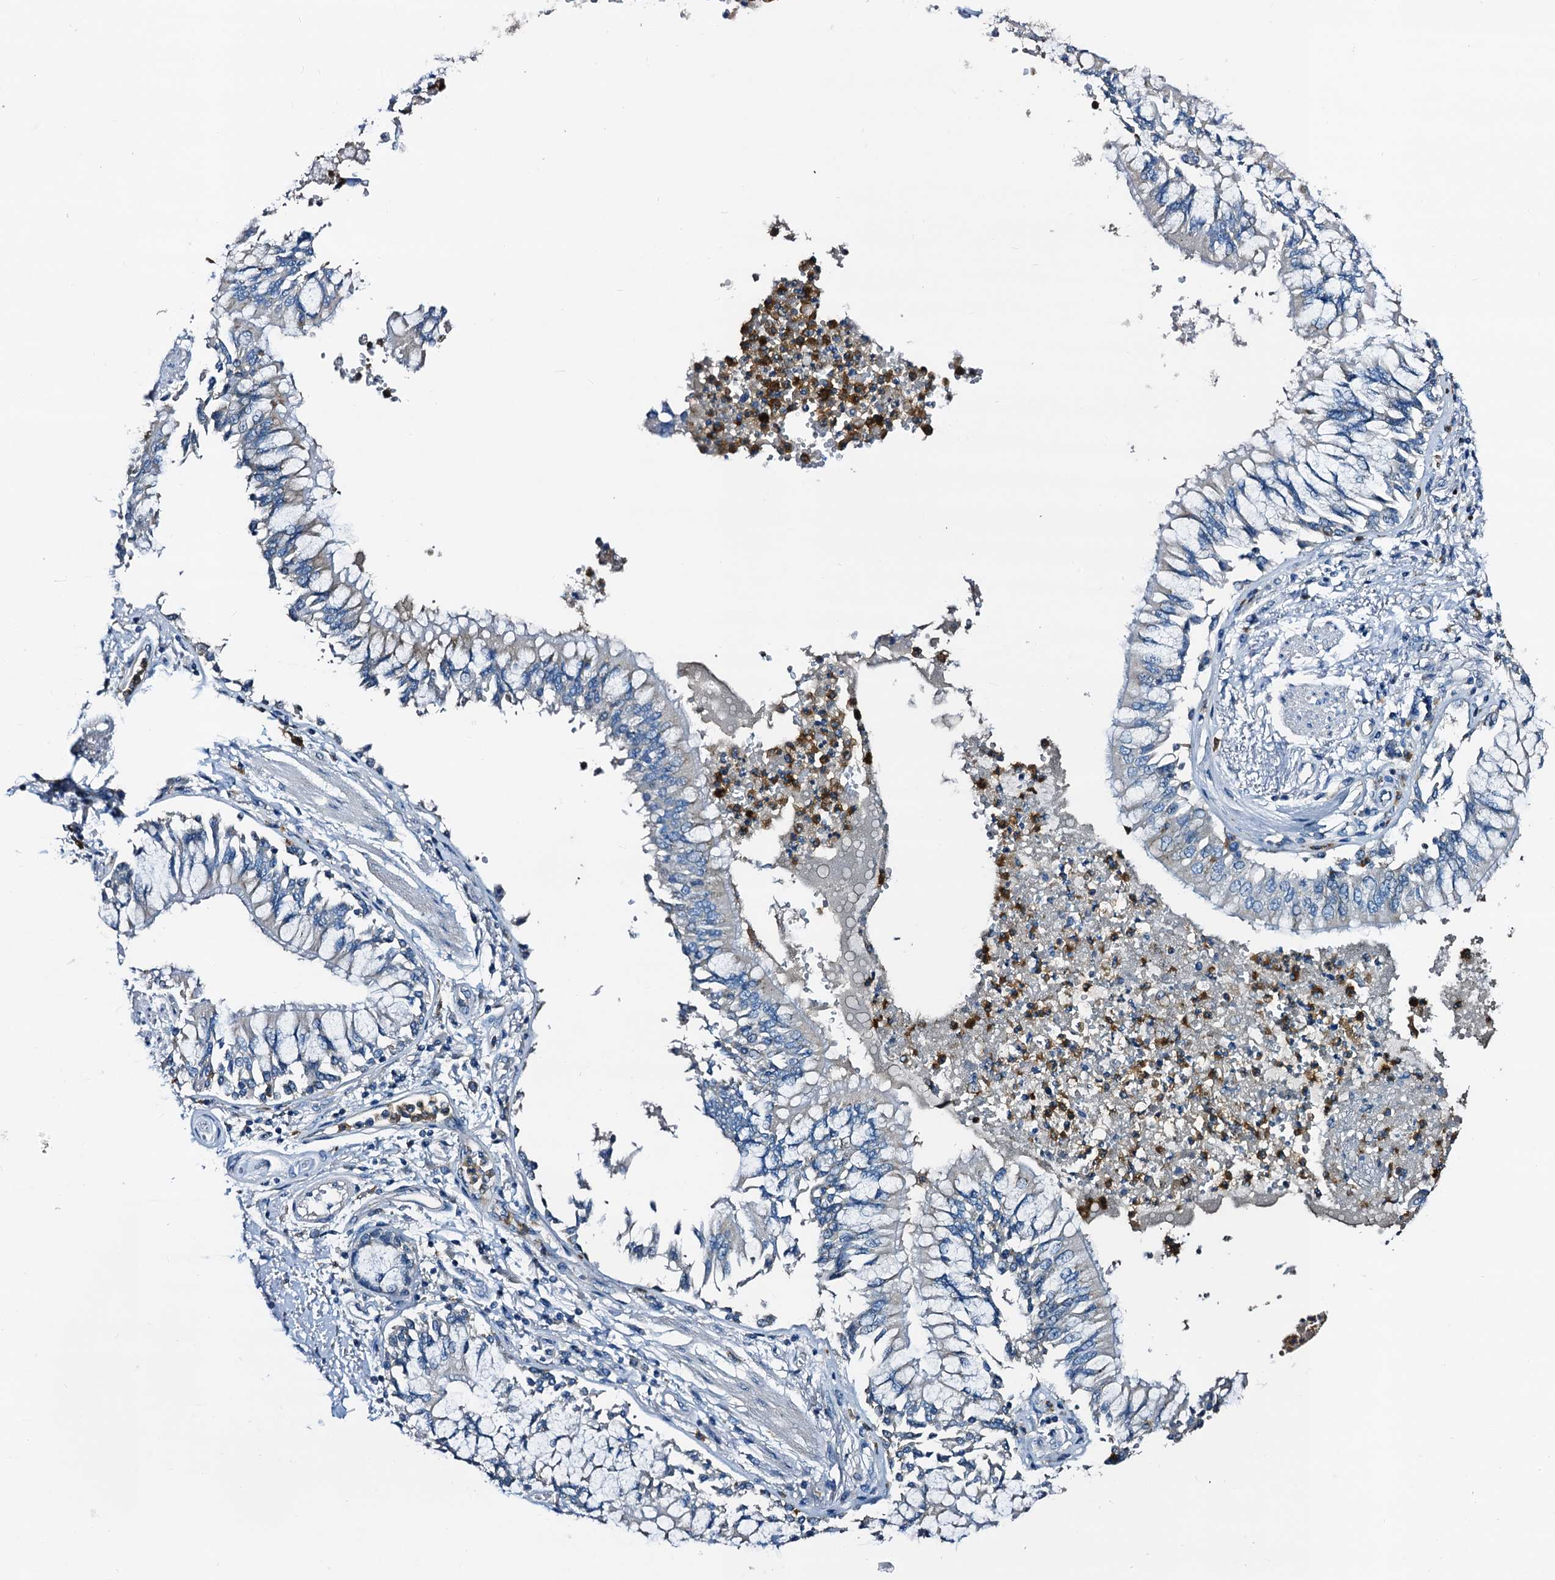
{"staining": {"intensity": "negative", "quantity": "none", "location": "none"}, "tissue": "bronchus", "cell_type": "Respiratory epithelial cells", "image_type": "normal", "snomed": [{"axis": "morphology", "description": "Normal tissue, NOS"}, {"axis": "topography", "description": "Cartilage tissue"}, {"axis": "topography", "description": "Bronchus"}, {"axis": "topography", "description": "Lung"}], "caption": "DAB (3,3'-diaminobenzidine) immunohistochemical staining of unremarkable bronchus reveals no significant expression in respiratory epithelial cells. (Brightfield microscopy of DAB IHC at high magnification).", "gene": "FREM3", "patient": {"sex": "female", "age": 49}}